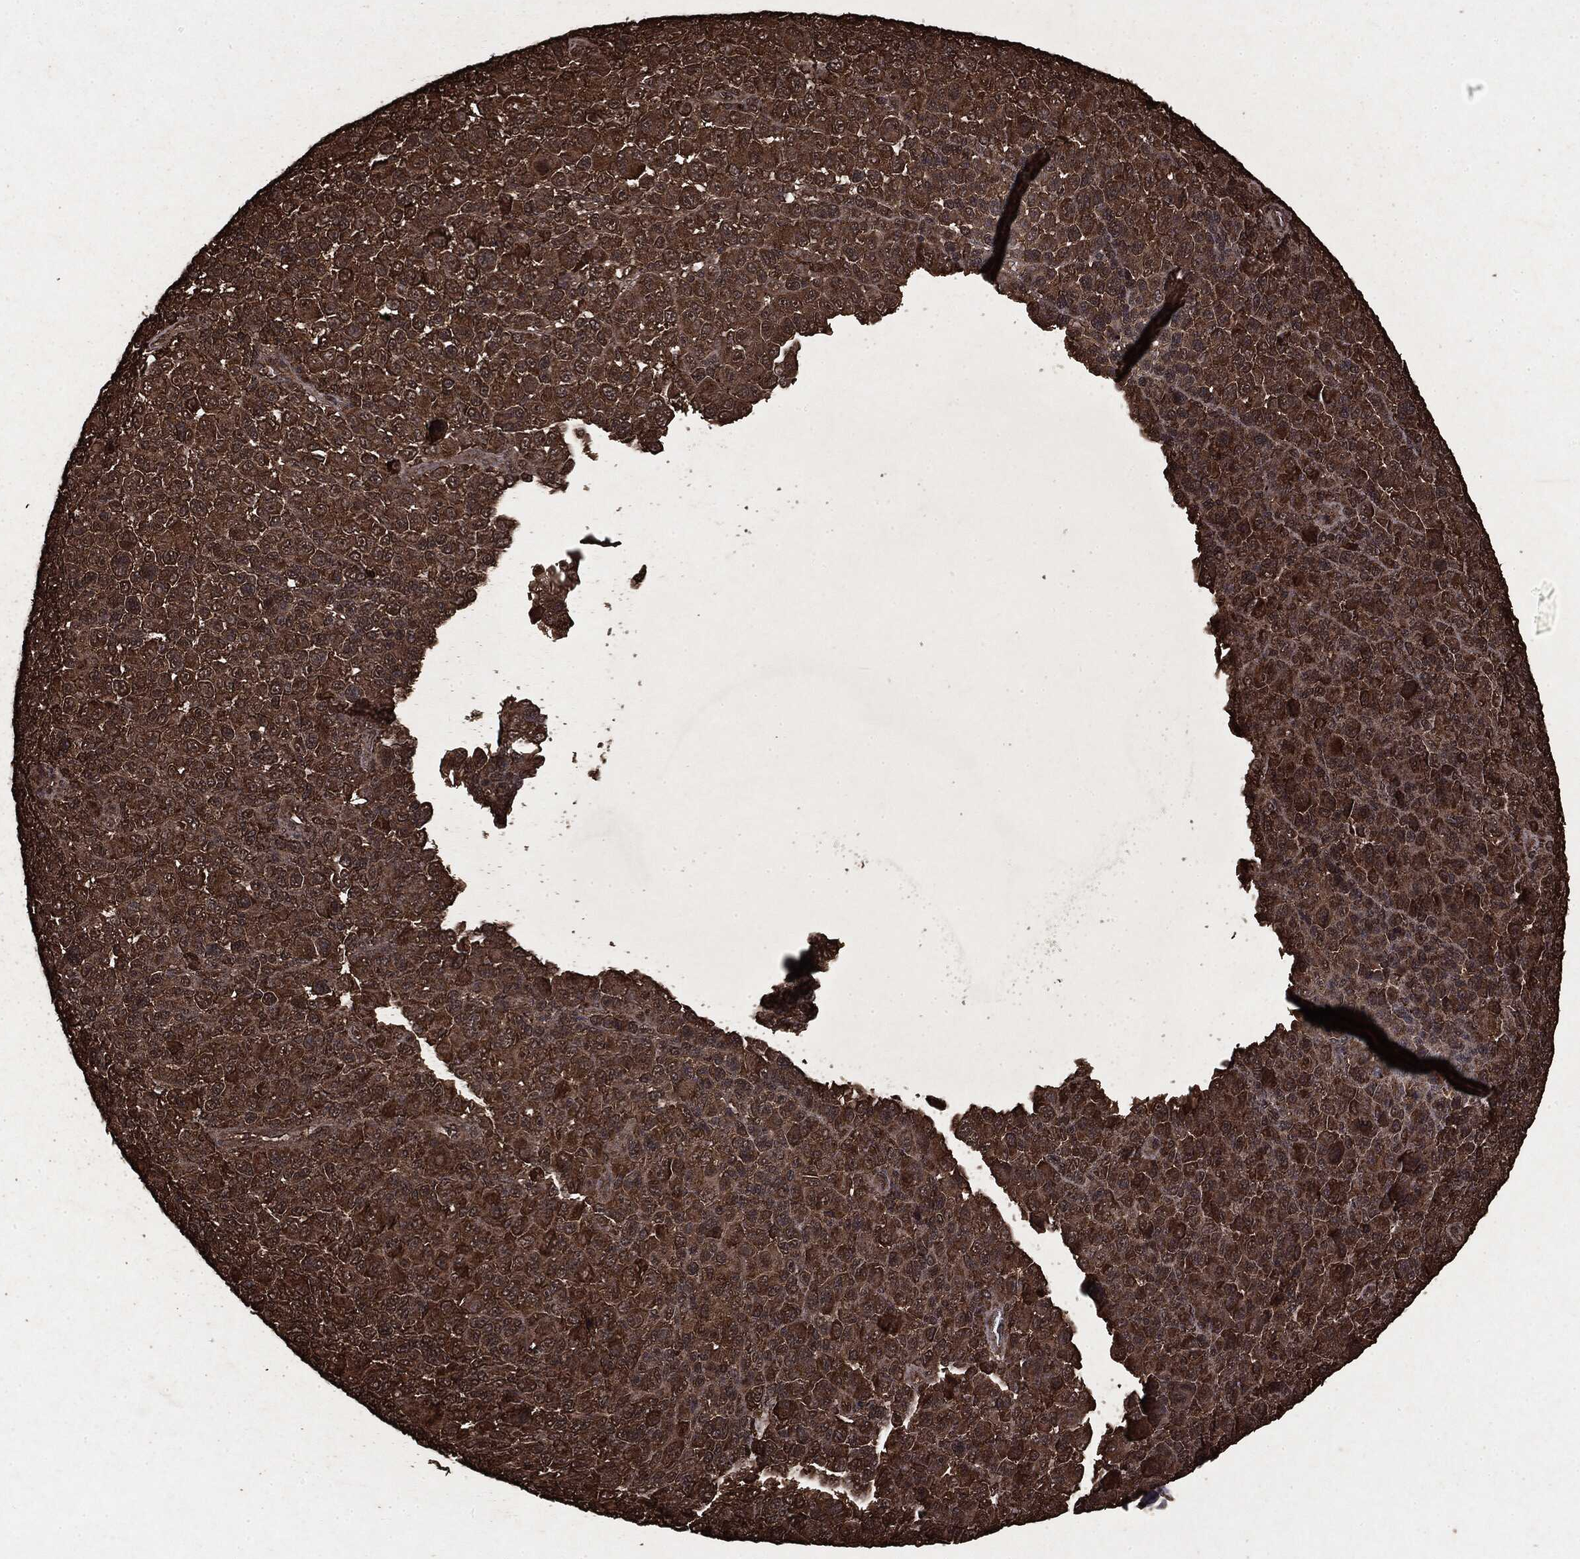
{"staining": {"intensity": "strong", "quantity": ">75%", "location": "cytoplasmic/membranous"}, "tissue": "melanoma", "cell_type": "Tumor cells", "image_type": "cancer", "snomed": [{"axis": "morphology", "description": "Malignant melanoma, NOS"}, {"axis": "topography", "description": "Skin"}], "caption": "Malignant melanoma stained with a protein marker displays strong staining in tumor cells.", "gene": "ARAF", "patient": {"sex": "female", "age": 57}}